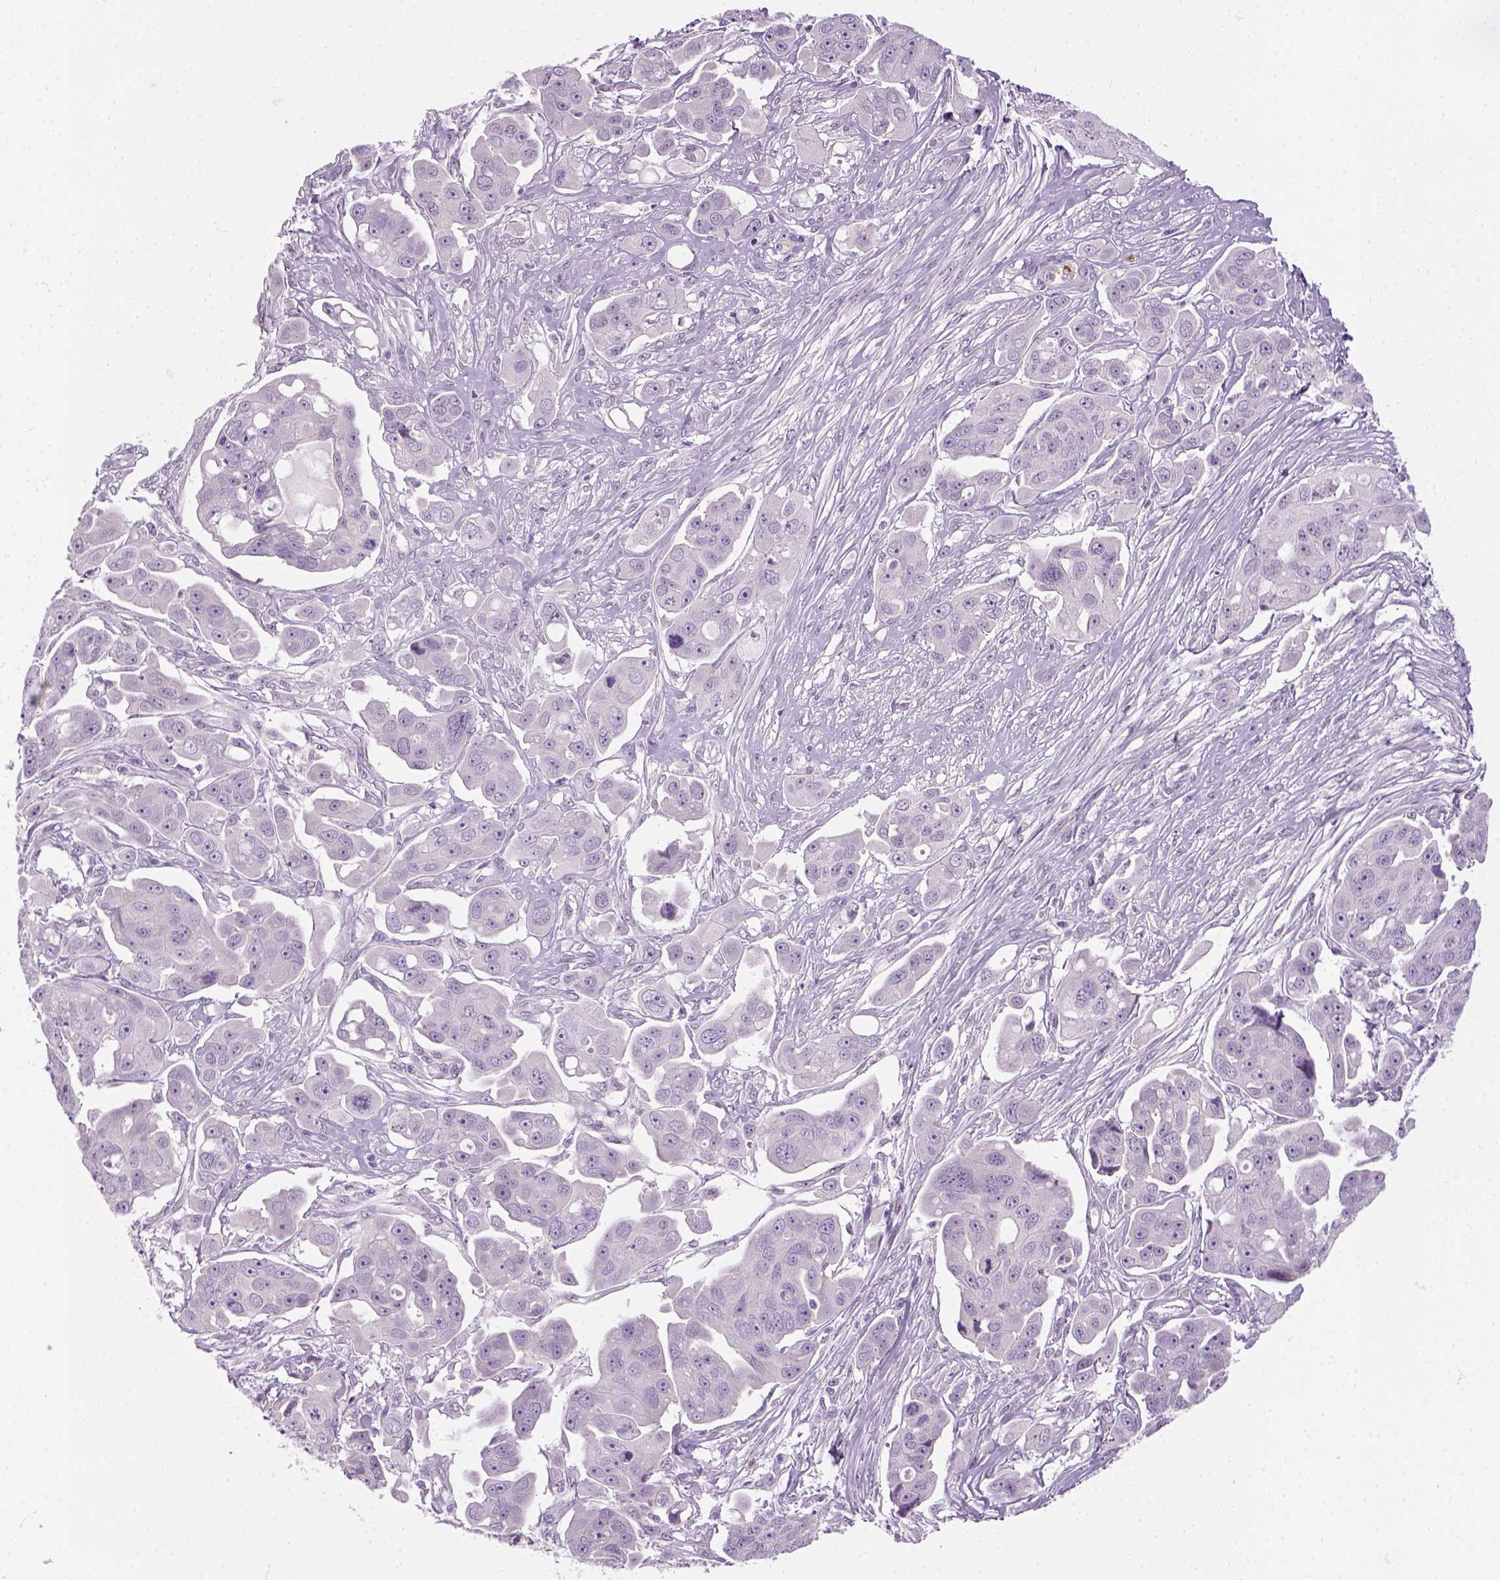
{"staining": {"intensity": "negative", "quantity": "none", "location": "none"}, "tissue": "ovarian cancer", "cell_type": "Tumor cells", "image_type": "cancer", "snomed": [{"axis": "morphology", "description": "Carcinoma, endometroid"}, {"axis": "topography", "description": "Ovary"}], "caption": "DAB (3,3'-diaminobenzidine) immunohistochemical staining of human ovarian cancer displays no significant staining in tumor cells.", "gene": "IL4", "patient": {"sex": "female", "age": 70}}